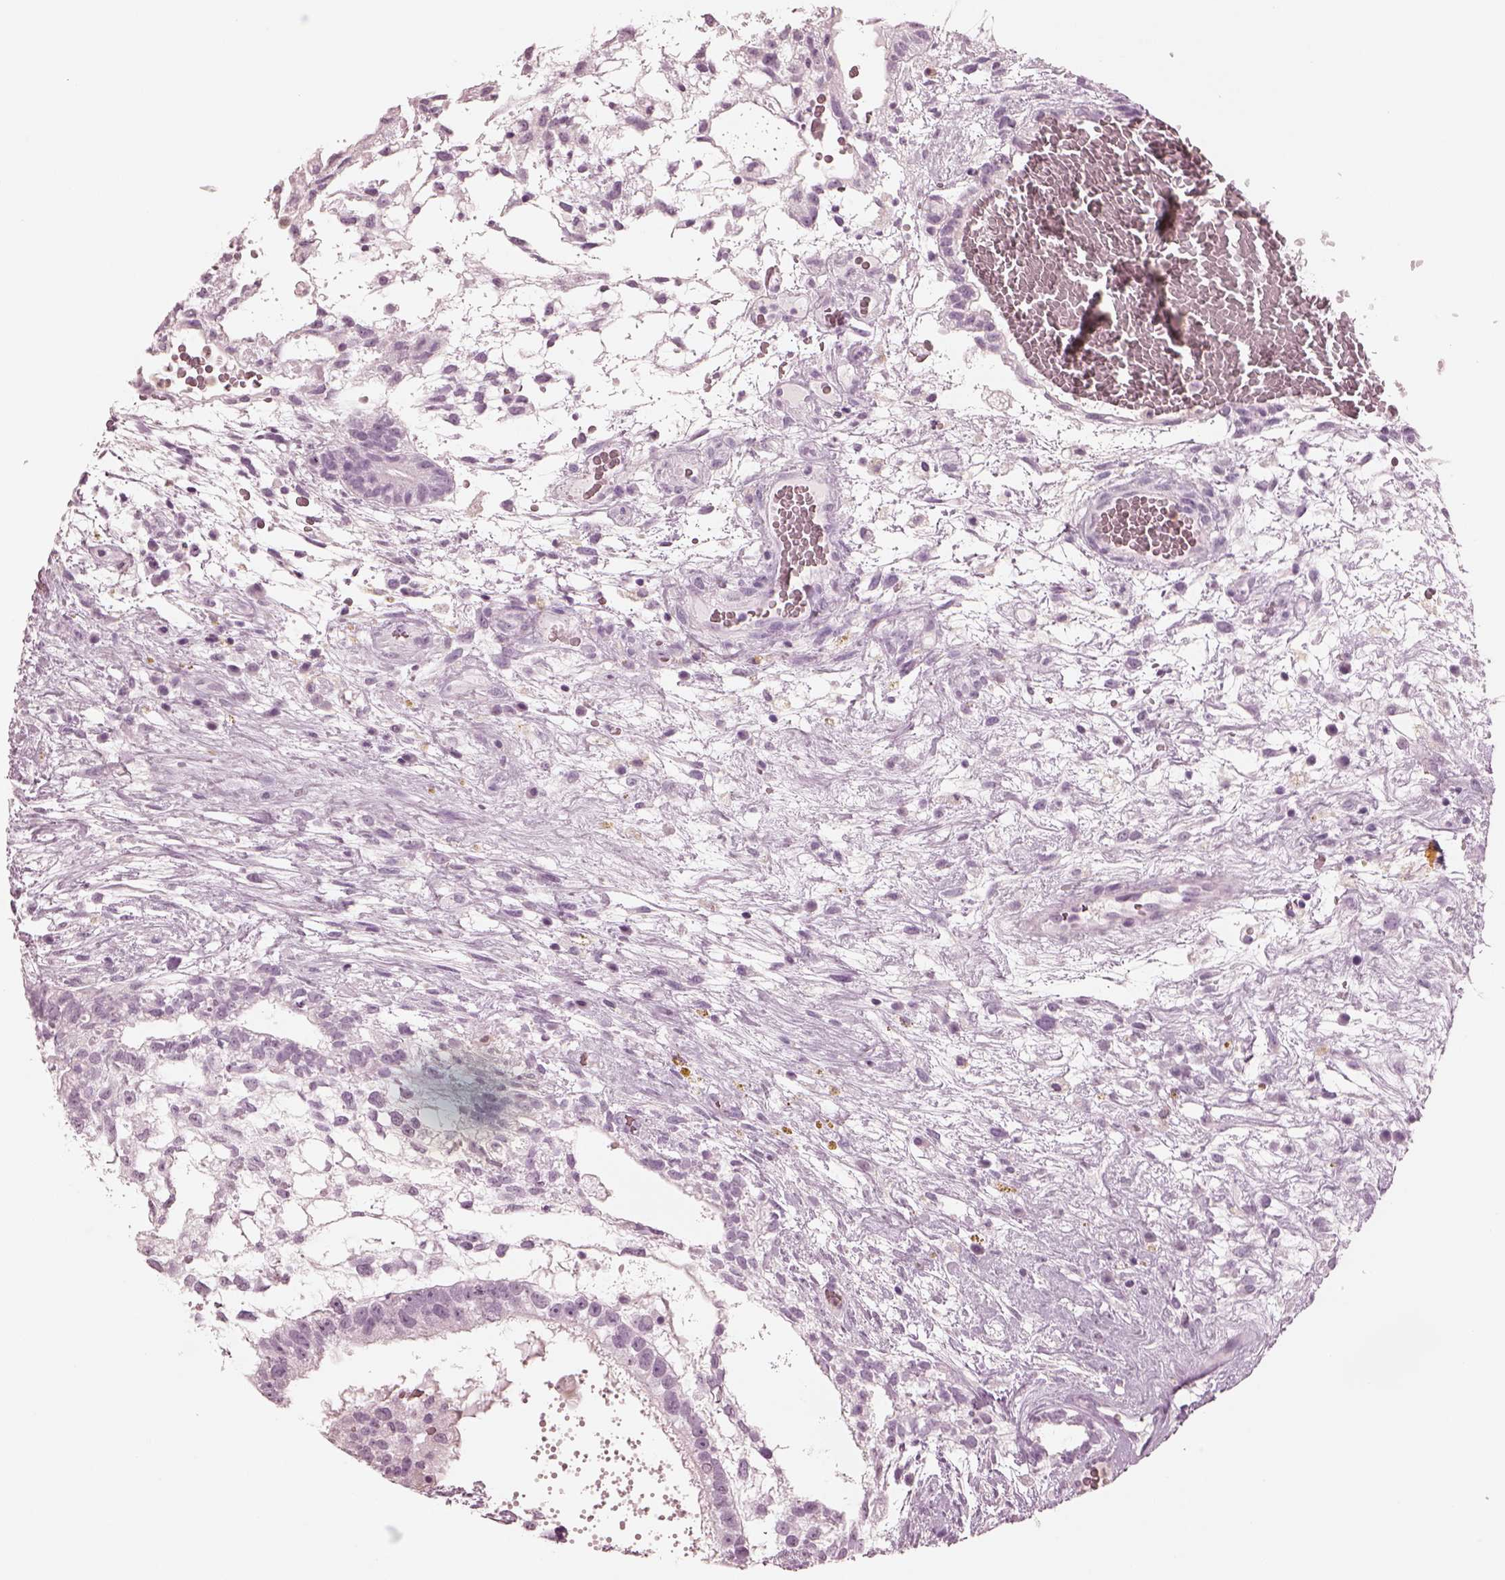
{"staining": {"intensity": "negative", "quantity": "none", "location": "none"}, "tissue": "testis cancer", "cell_type": "Tumor cells", "image_type": "cancer", "snomed": [{"axis": "morphology", "description": "Normal tissue, NOS"}, {"axis": "morphology", "description": "Carcinoma, Embryonal, NOS"}, {"axis": "topography", "description": "Testis"}], "caption": "This is a histopathology image of IHC staining of testis cancer (embryonal carcinoma), which shows no positivity in tumor cells.", "gene": "CSH1", "patient": {"sex": "male", "age": 32}}